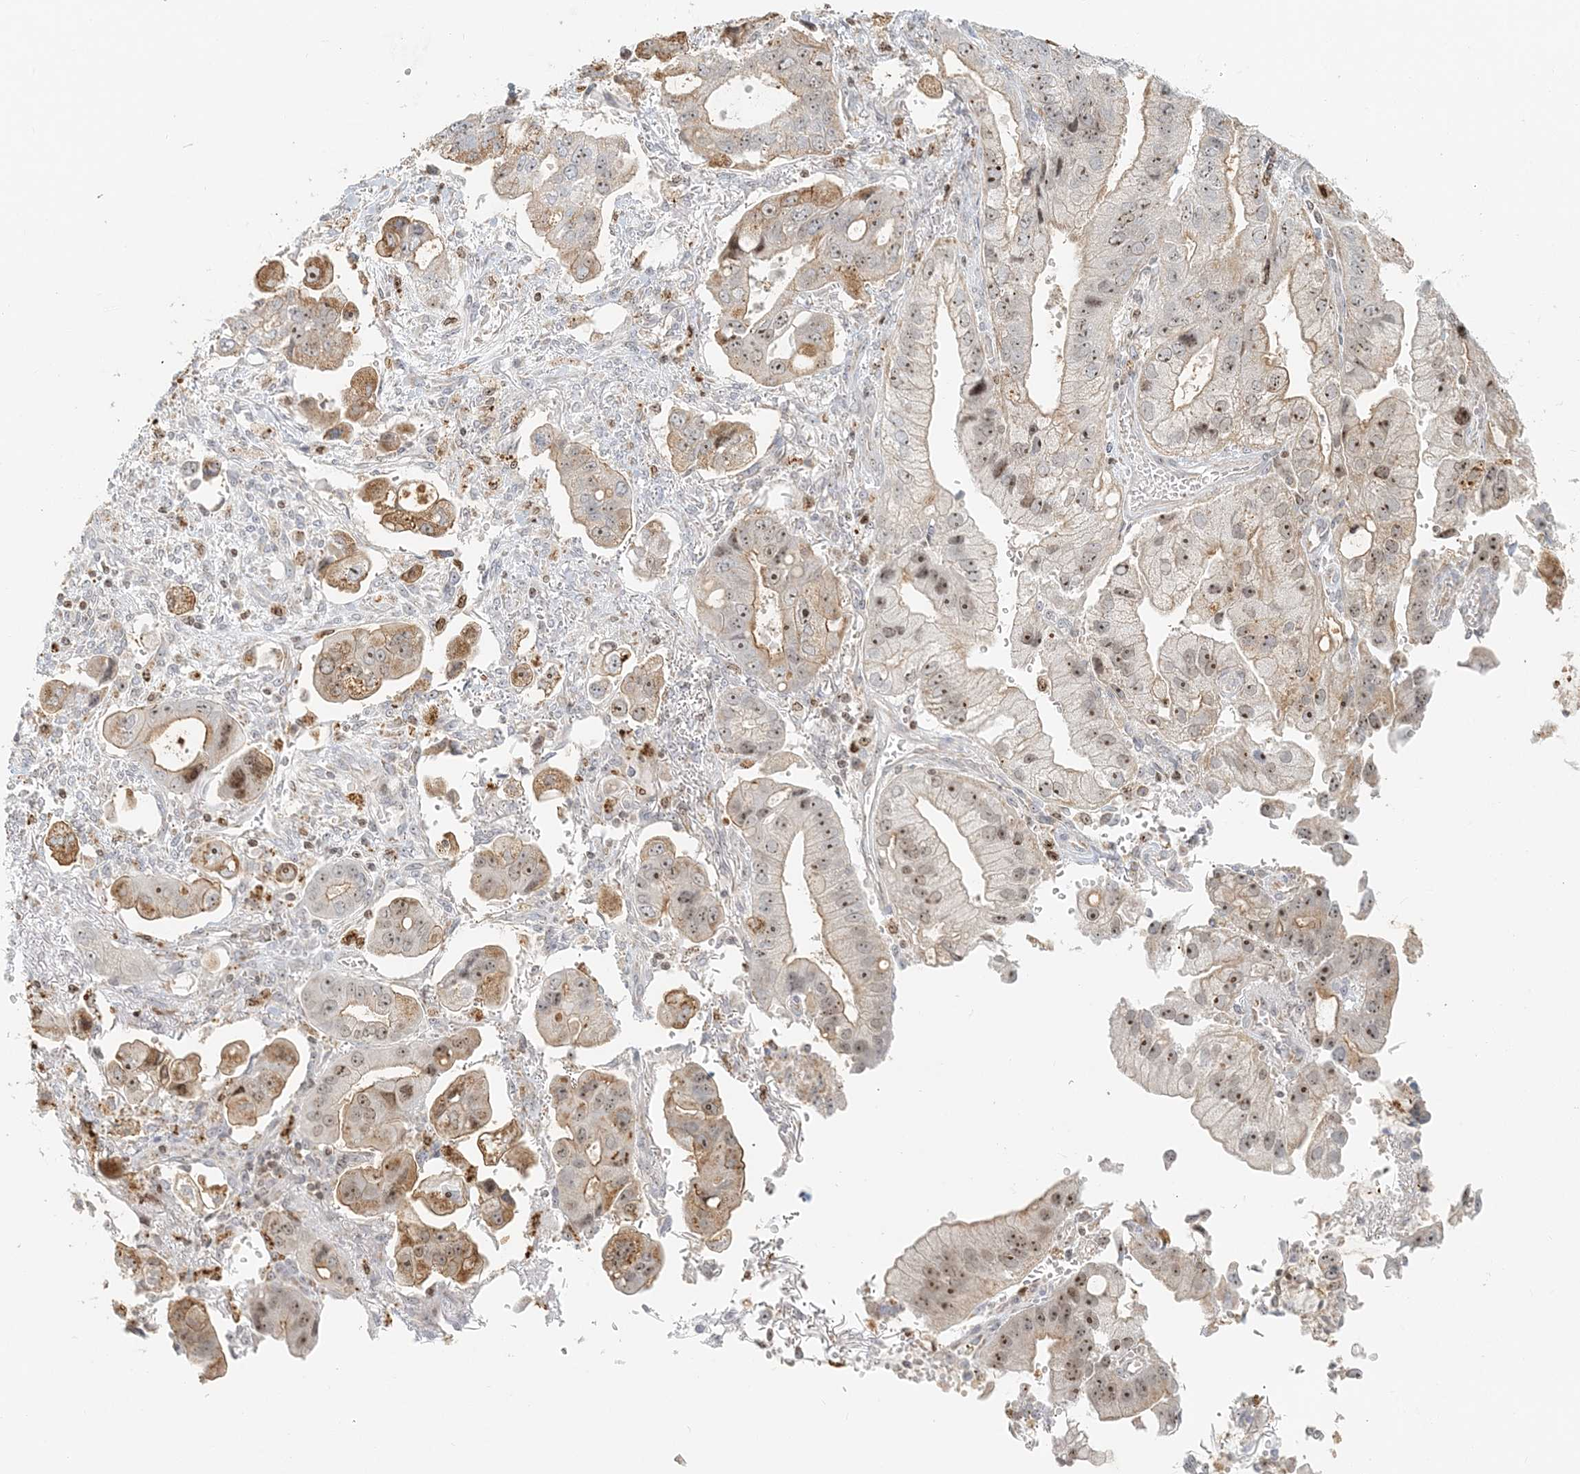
{"staining": {"intensity": "moderate", "quantity": "25%-75%", "location": "cytoplasmic/membranous,nuclear"}, "tissue": "stomach cancer", "cell_type": "Tumor cells", "image_type": "cancer", "snomed": [{"axis": "morphology", "description": "Adenocarcinoma, NOS"}, {"axis": "topography", "description": "Stomach"}], "caption": "A photomicrograph of human stomach adenocarcinoma stained for a protein reveals moderate cytoplasmic/membranous and nuclear brown staining in tumor cells.", "gene": "UBE2F", "patient": {"sex": "male", "age": 62}}